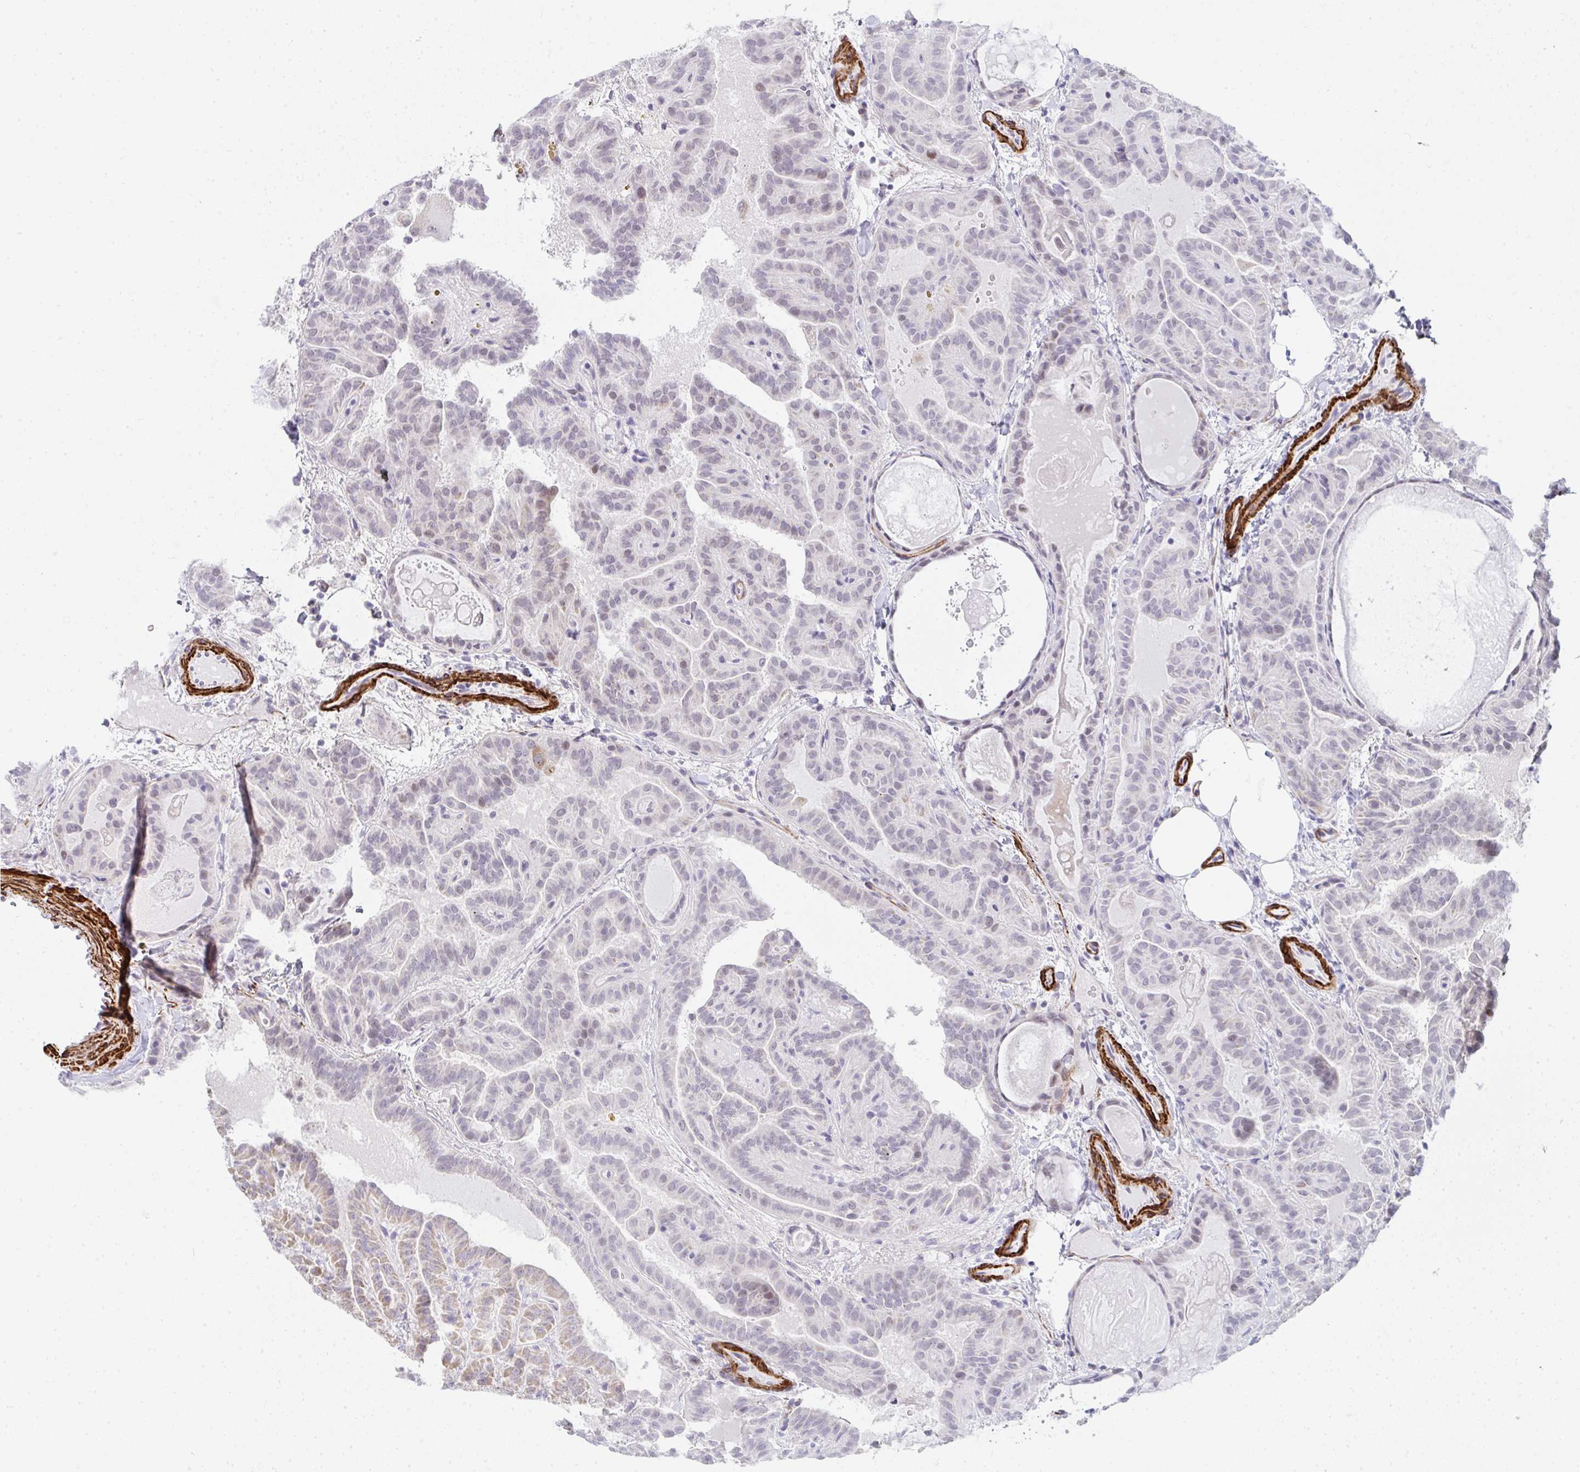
{"staining": {"intensity": "weak", "quantity": "<25%", "location": "cytoplasmic/membranous,nuclear"}, "tissue": "thyroid cancer", "cell_type": "Tumor cells", "image_type": "cancer", "snomed": [{"axis": "morphology", "description": "Papillary adenocarcinoma, NOS"}, {"axis": "topography", "description": "Thyroid gland"}], "caption": "Tumor cells are negative for protein expression in human thyroid papillary adenocarcinoma.", "gene": "GINS2", "patient": {"sex": "female", "age": 46}}